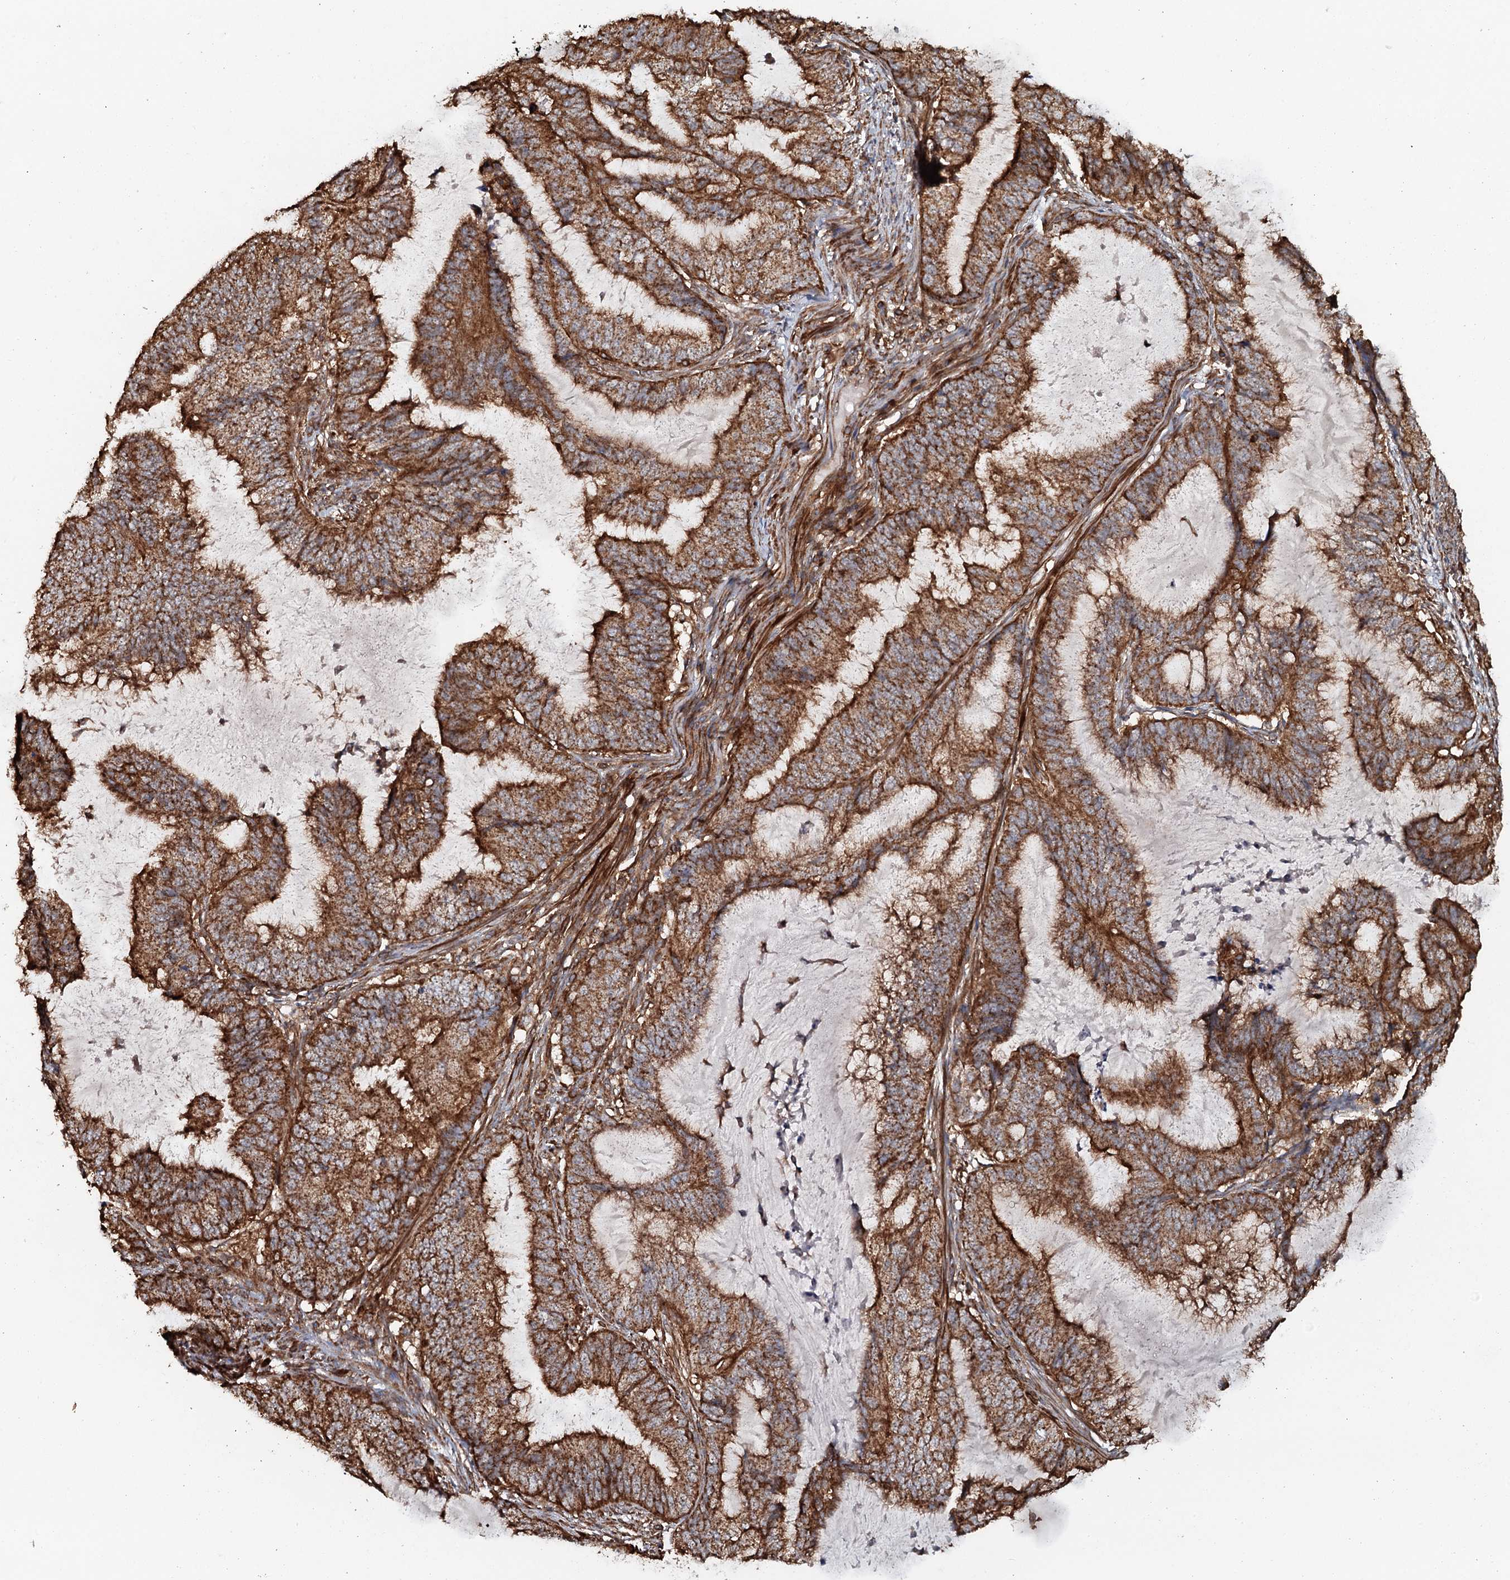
{"staining": {"intensity": "strong", "quantity": ">75%", "location": "cytoplasmic/membranous"}, "tissue": "endometrial cancer", "cell_type": "Tumor cells", "image_type": "cancer", "snomed": [{"axis": "morphology", "description": "Adenocarcinoma, NOS"}, {"axis": "topography", "description": "Endometrium"}], "caption": "This is a histology image of immunohistochemistry (IHC) staining of endometrial cancer, which shows strong staining in the cytoplasmic/membranous of tumor cells.", "gene": "VWA8", "patient": {"sex": "female", "age": 81}}